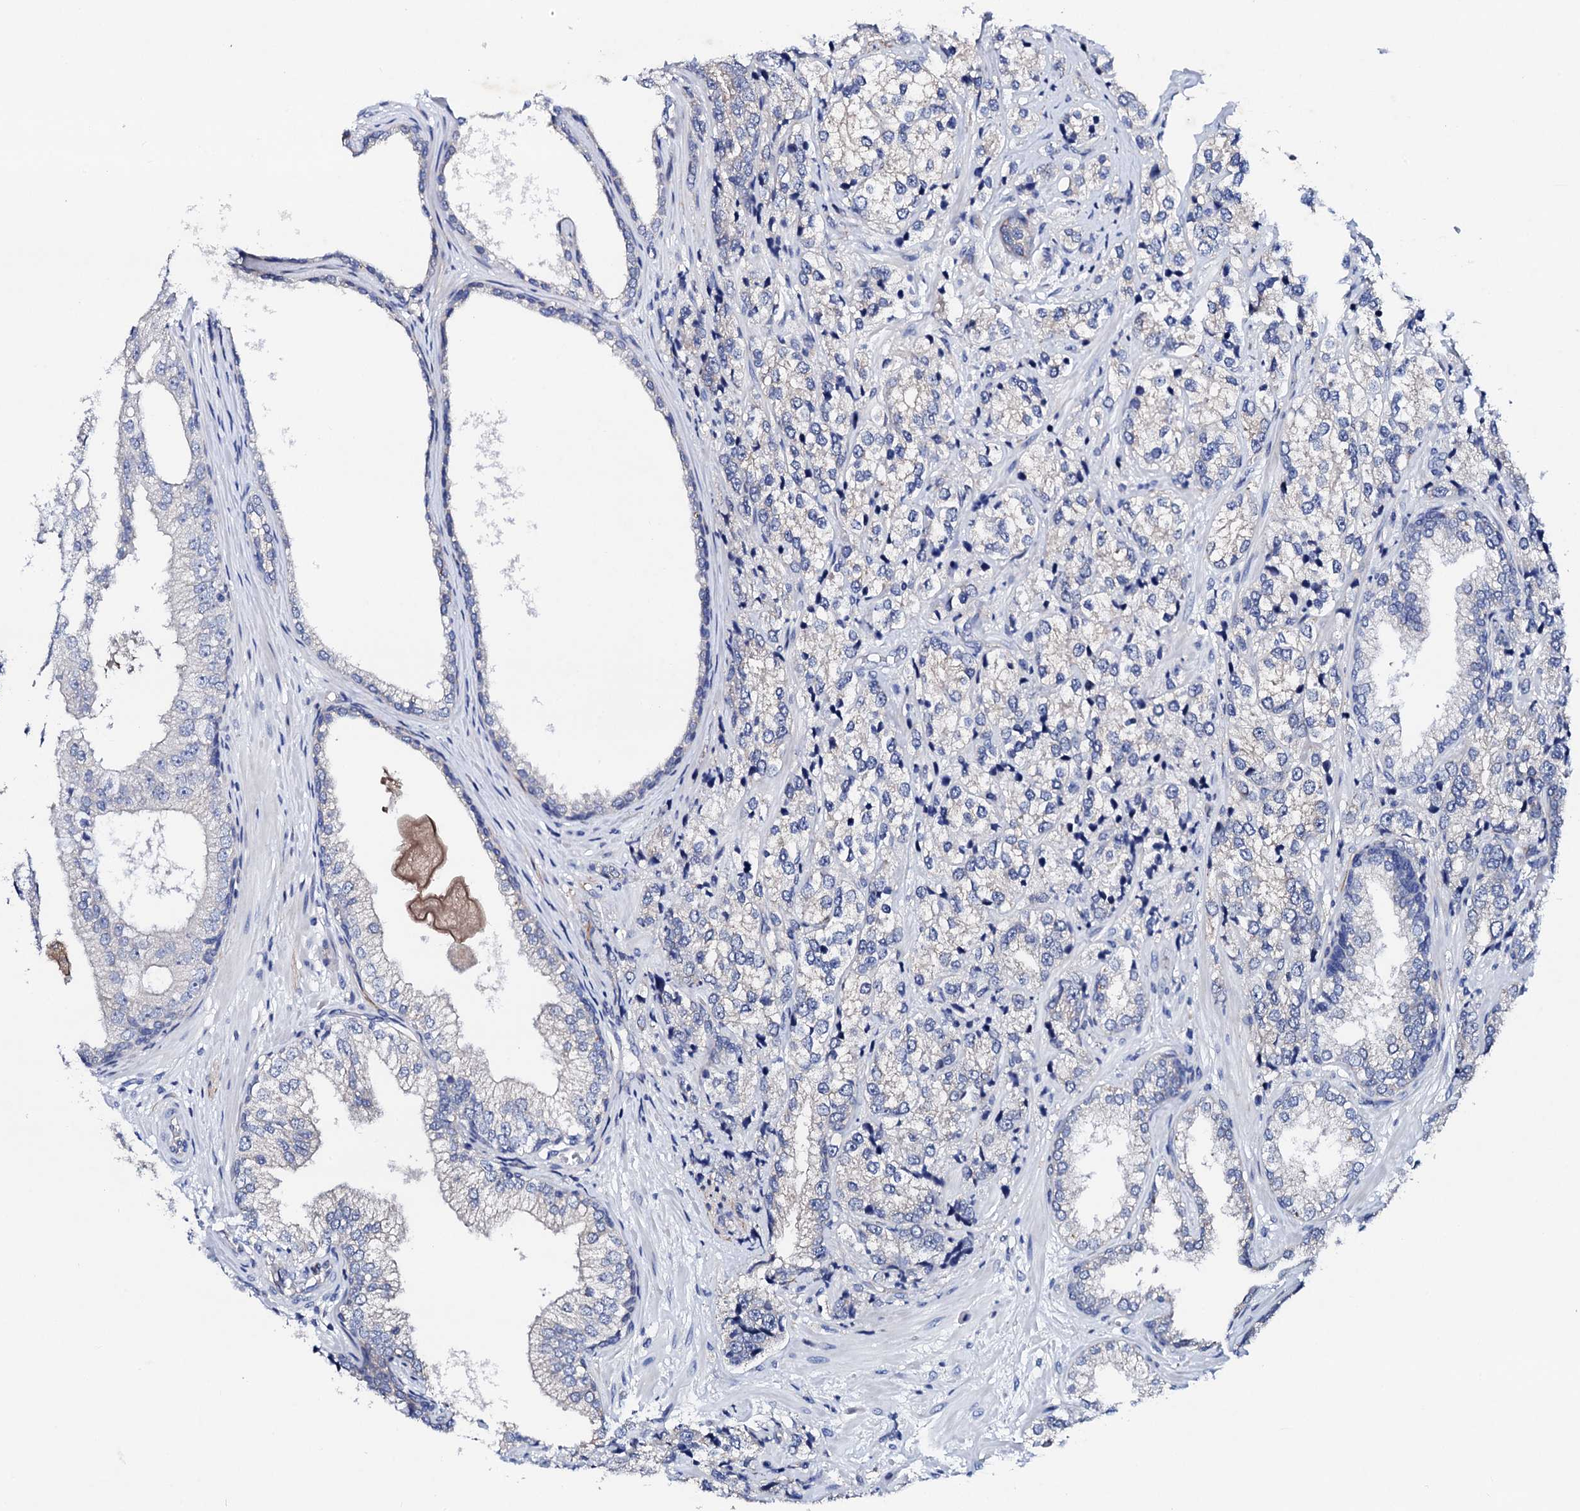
{"staining": {"intensity": "negative", "quantity": "none", "location": "none"}, "tissue": "prostate cancer", "cell_type": "Tumor cells", "image_type": "cancer", "snomed": [{"axis": "morphology", "description": "Adenocarcinoma, High grade"}, {"axis": "topography", "description": "Prostate"}], "caption": "Human prostate cancer stained for a protein using immunohistochemistry (IHC) exhibits no positivity in tumor cells.", "gene": "TRDN", "patient": {"sex": "male", "age": 69}}